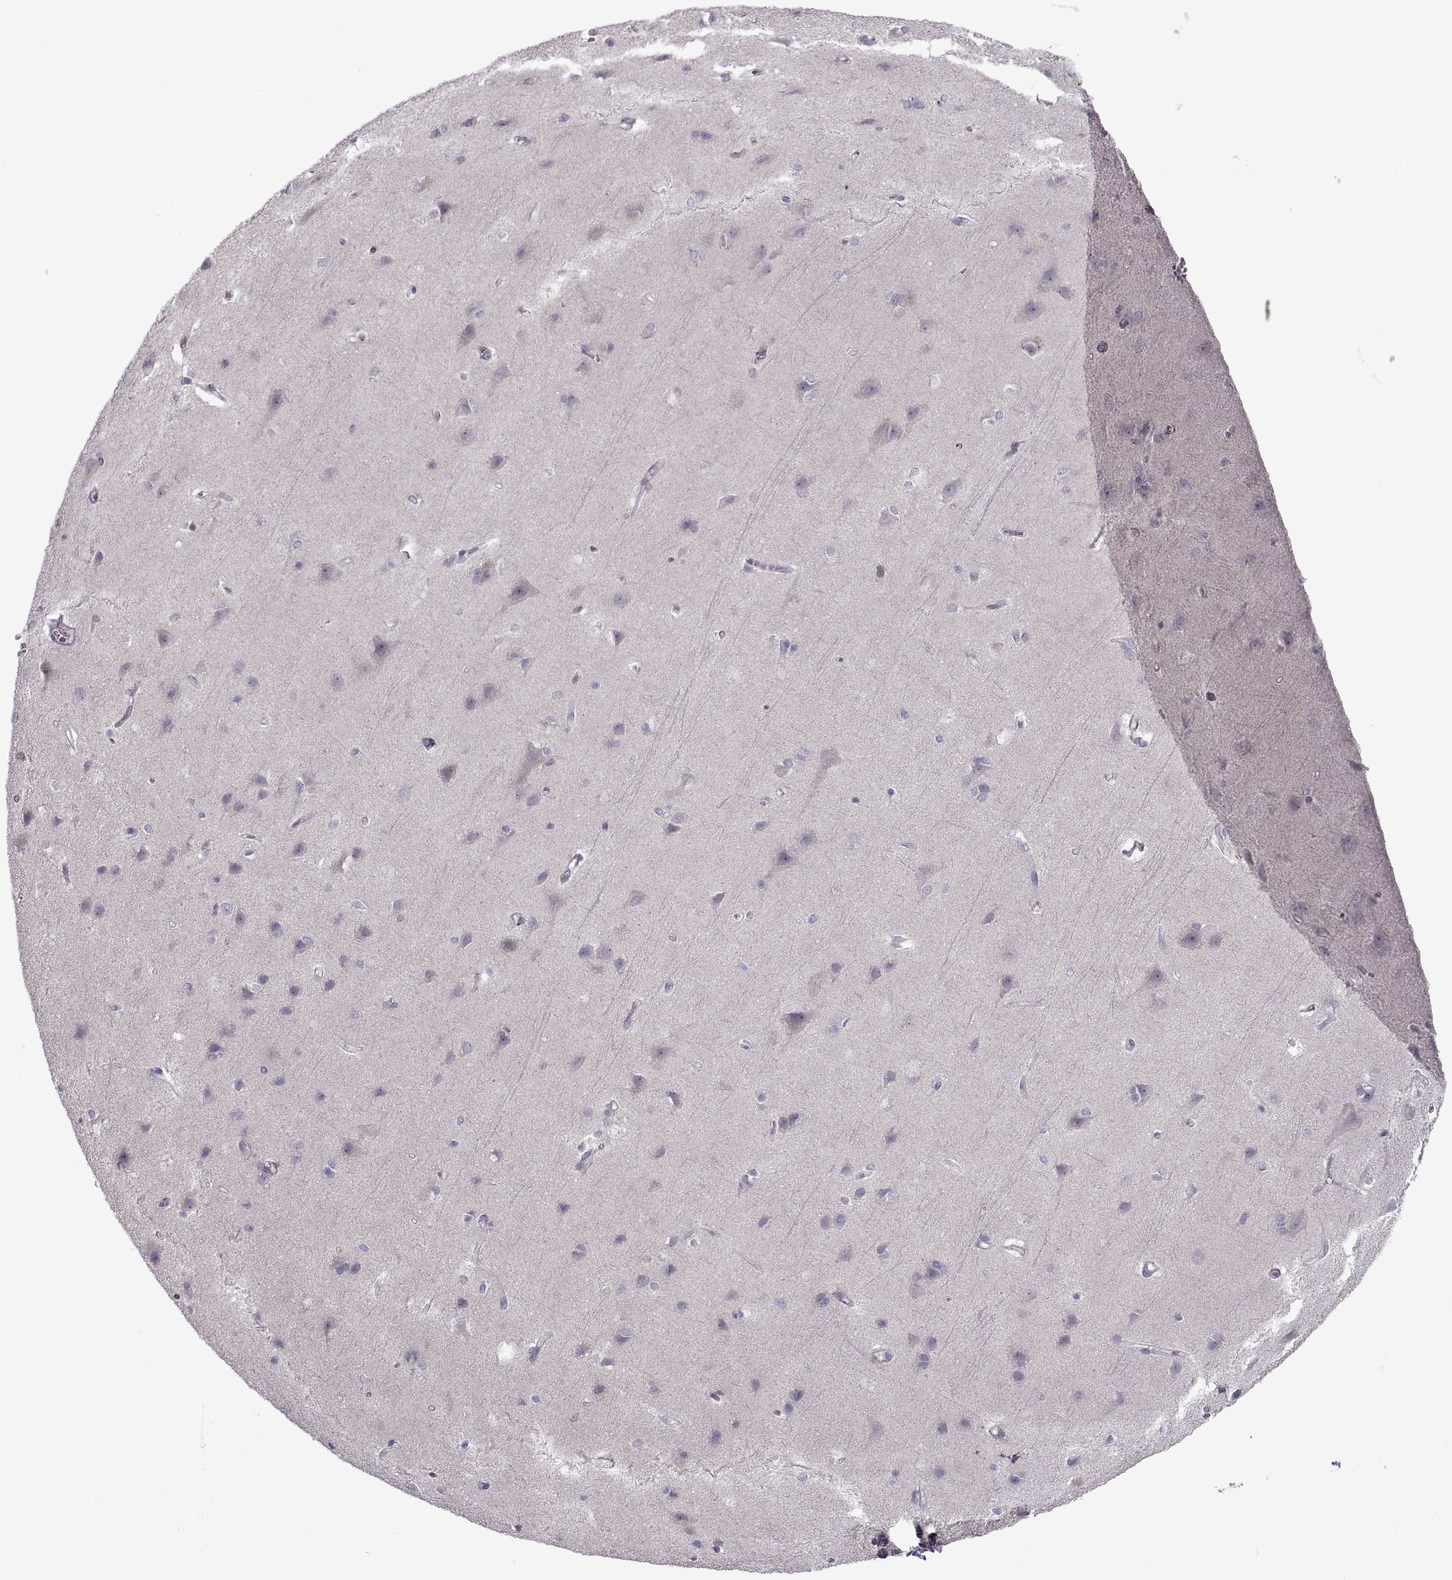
{"staining": {"intensity": "negative", "quantity": "none", "location": "none"}, "tissue": "cerebral cortex", "cell_type": "Endothelial cells", "image_type": "normal", "snomed": [{"axis": "morphology", "description": "Normal tissue, NOS"}, {"axis": "topography", "description": "Cerebral cortex"}], "caption": "This is an immunohistochemistry micrograph of normal human cerebral cortex. There is no expression in endothelial cells.", "gene": "PIERCE1", "patient": {"sex": "male", "age": 37}}